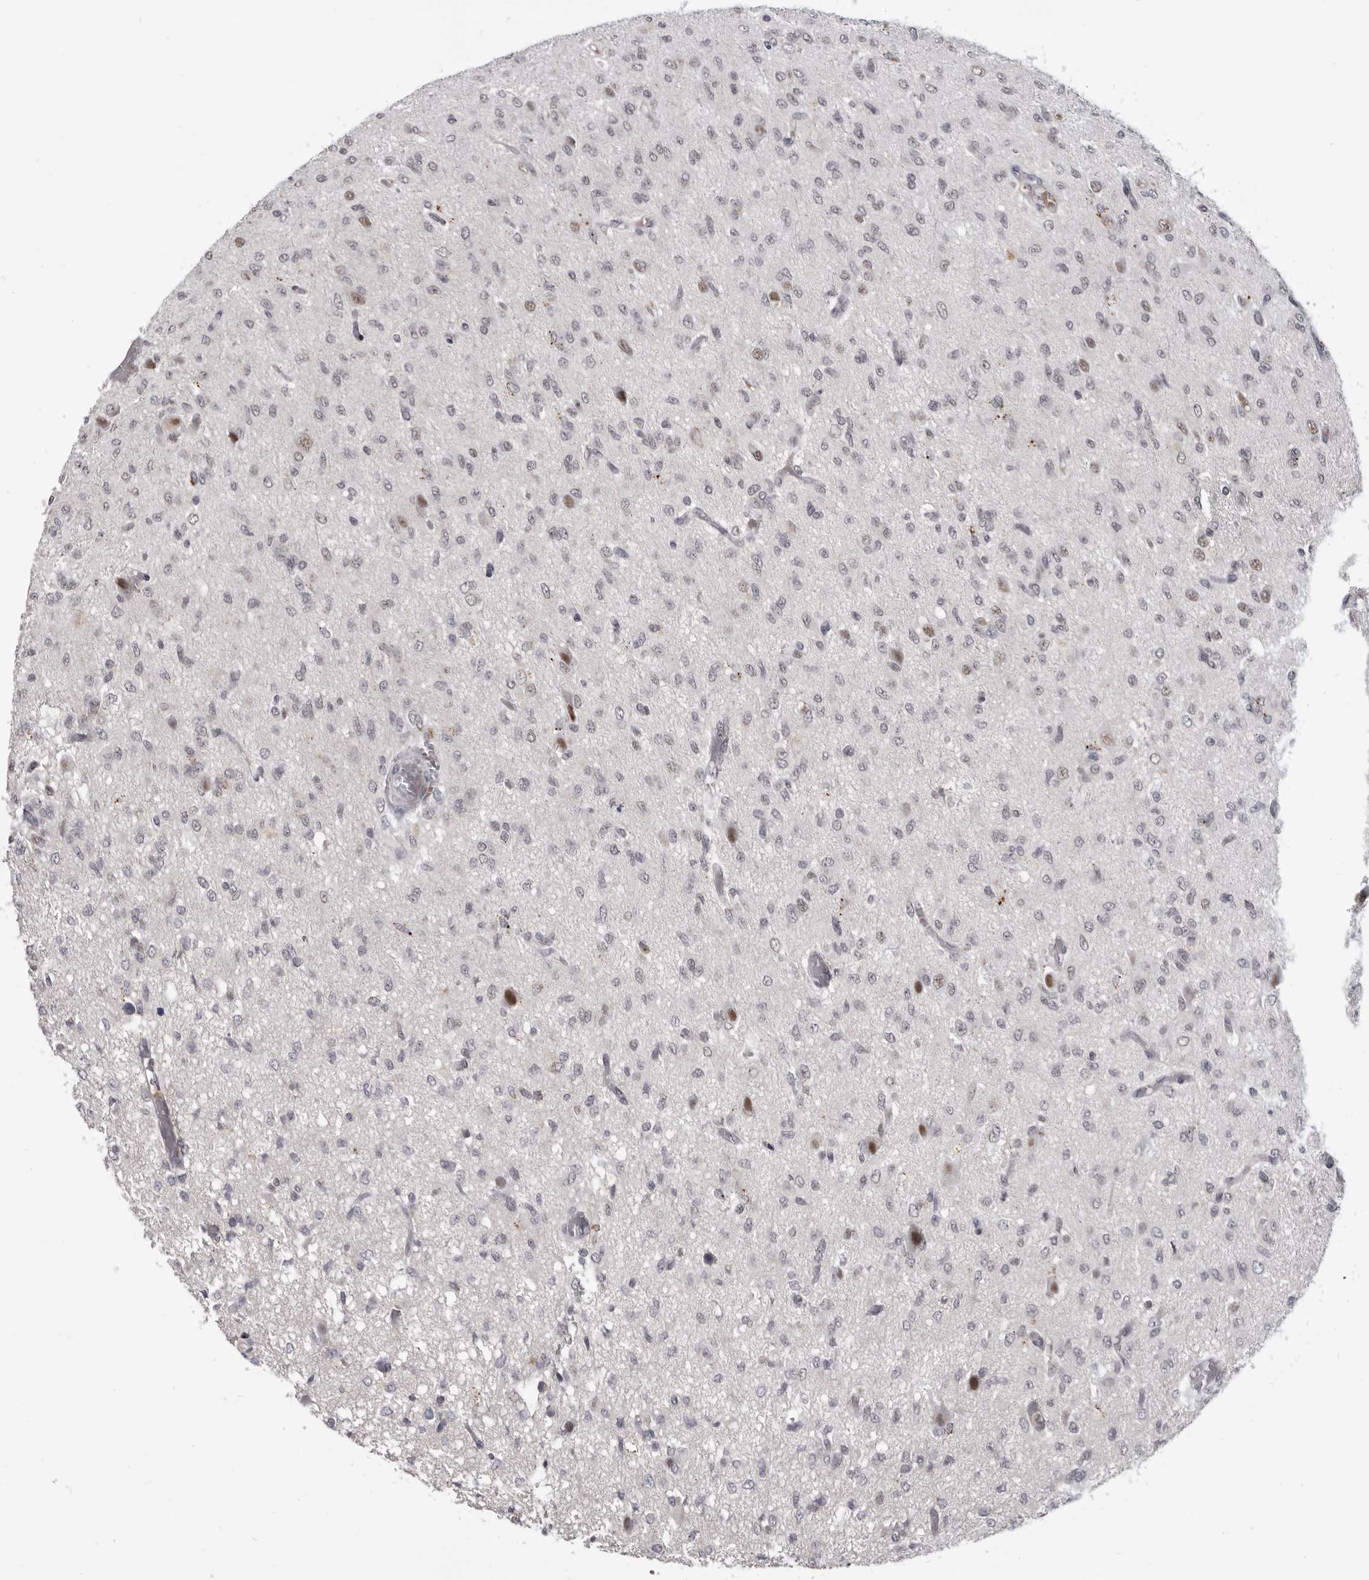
{"staining": {"intensity": "negative", "quantity": "none", "location": "none"}, "tissue": "glioma", "cell_type": "Tumor cells", "image_type": "cancer", "snomed": [{"axis": "morphology", "description": "Glioma, malignant, High grade"}, {"axis": "topography", "description": "Brain"}], "caption": "High power microscopy photomicrograph of an IHC micrograph of high-grade glioma (malignant), revealing no significant staining in tumor cells.", "gene": "CGN", "patient": {"sex": "female", "age": 59}}